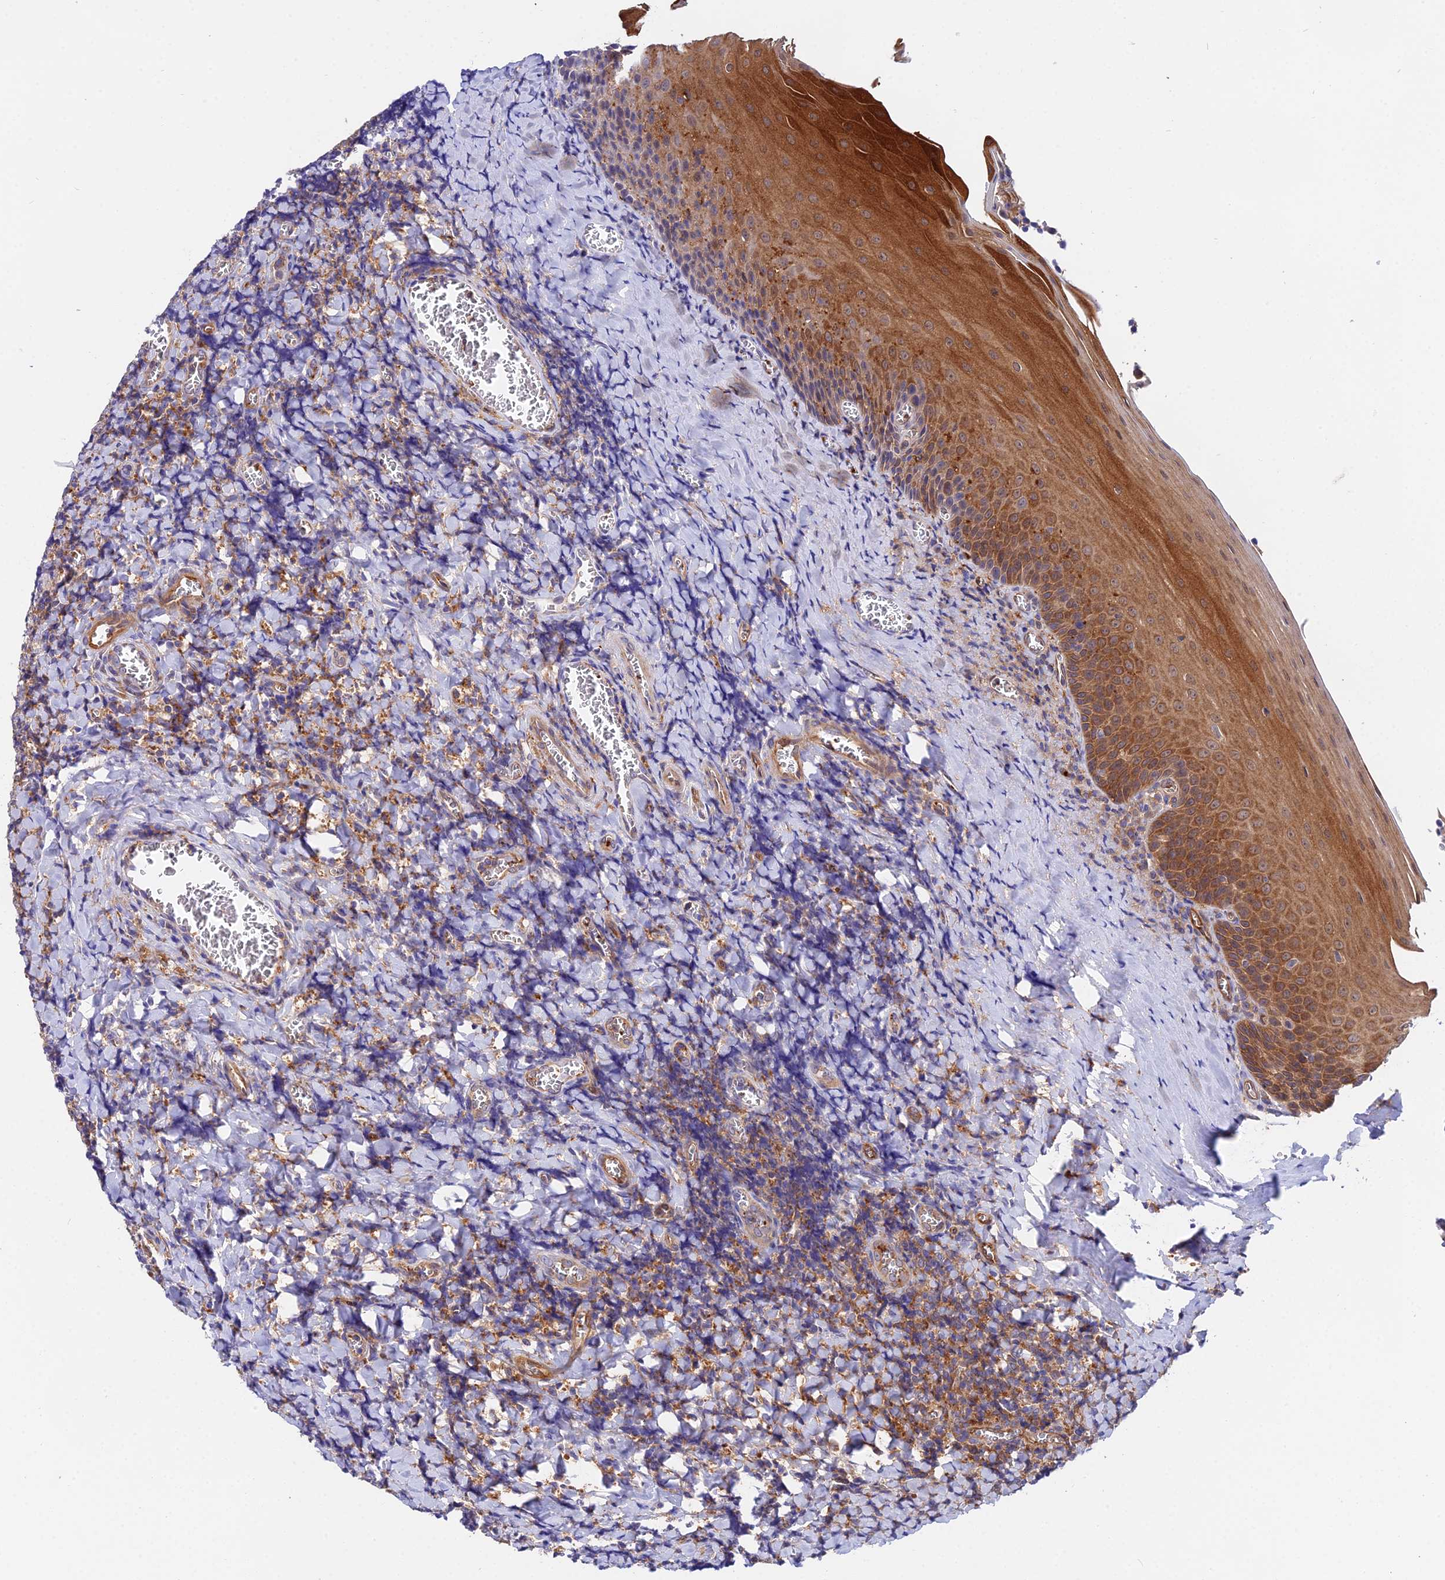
{"staining": {"intensity": "moderate", "quantity": "25%-75%", "location": "cytoplasmic/membranous"}, "tissue": "tonsil", "cell_type": "Germinal center cells", "image_type": "normal", "snomed": [{"axis": "morphology", "description": "Normal tissue, NOS"}, {"axis": "topography", "description": "Tonsil"}], "caption": "An image showing moderate cytoplasmic/membranous expression in about 25%-75% of germinal center cells in normal tonsil, as visualized by brown immunohistochemical staining.", "gene": "PPP2R2A", "patient": {"sex": "male", "age": 27}}